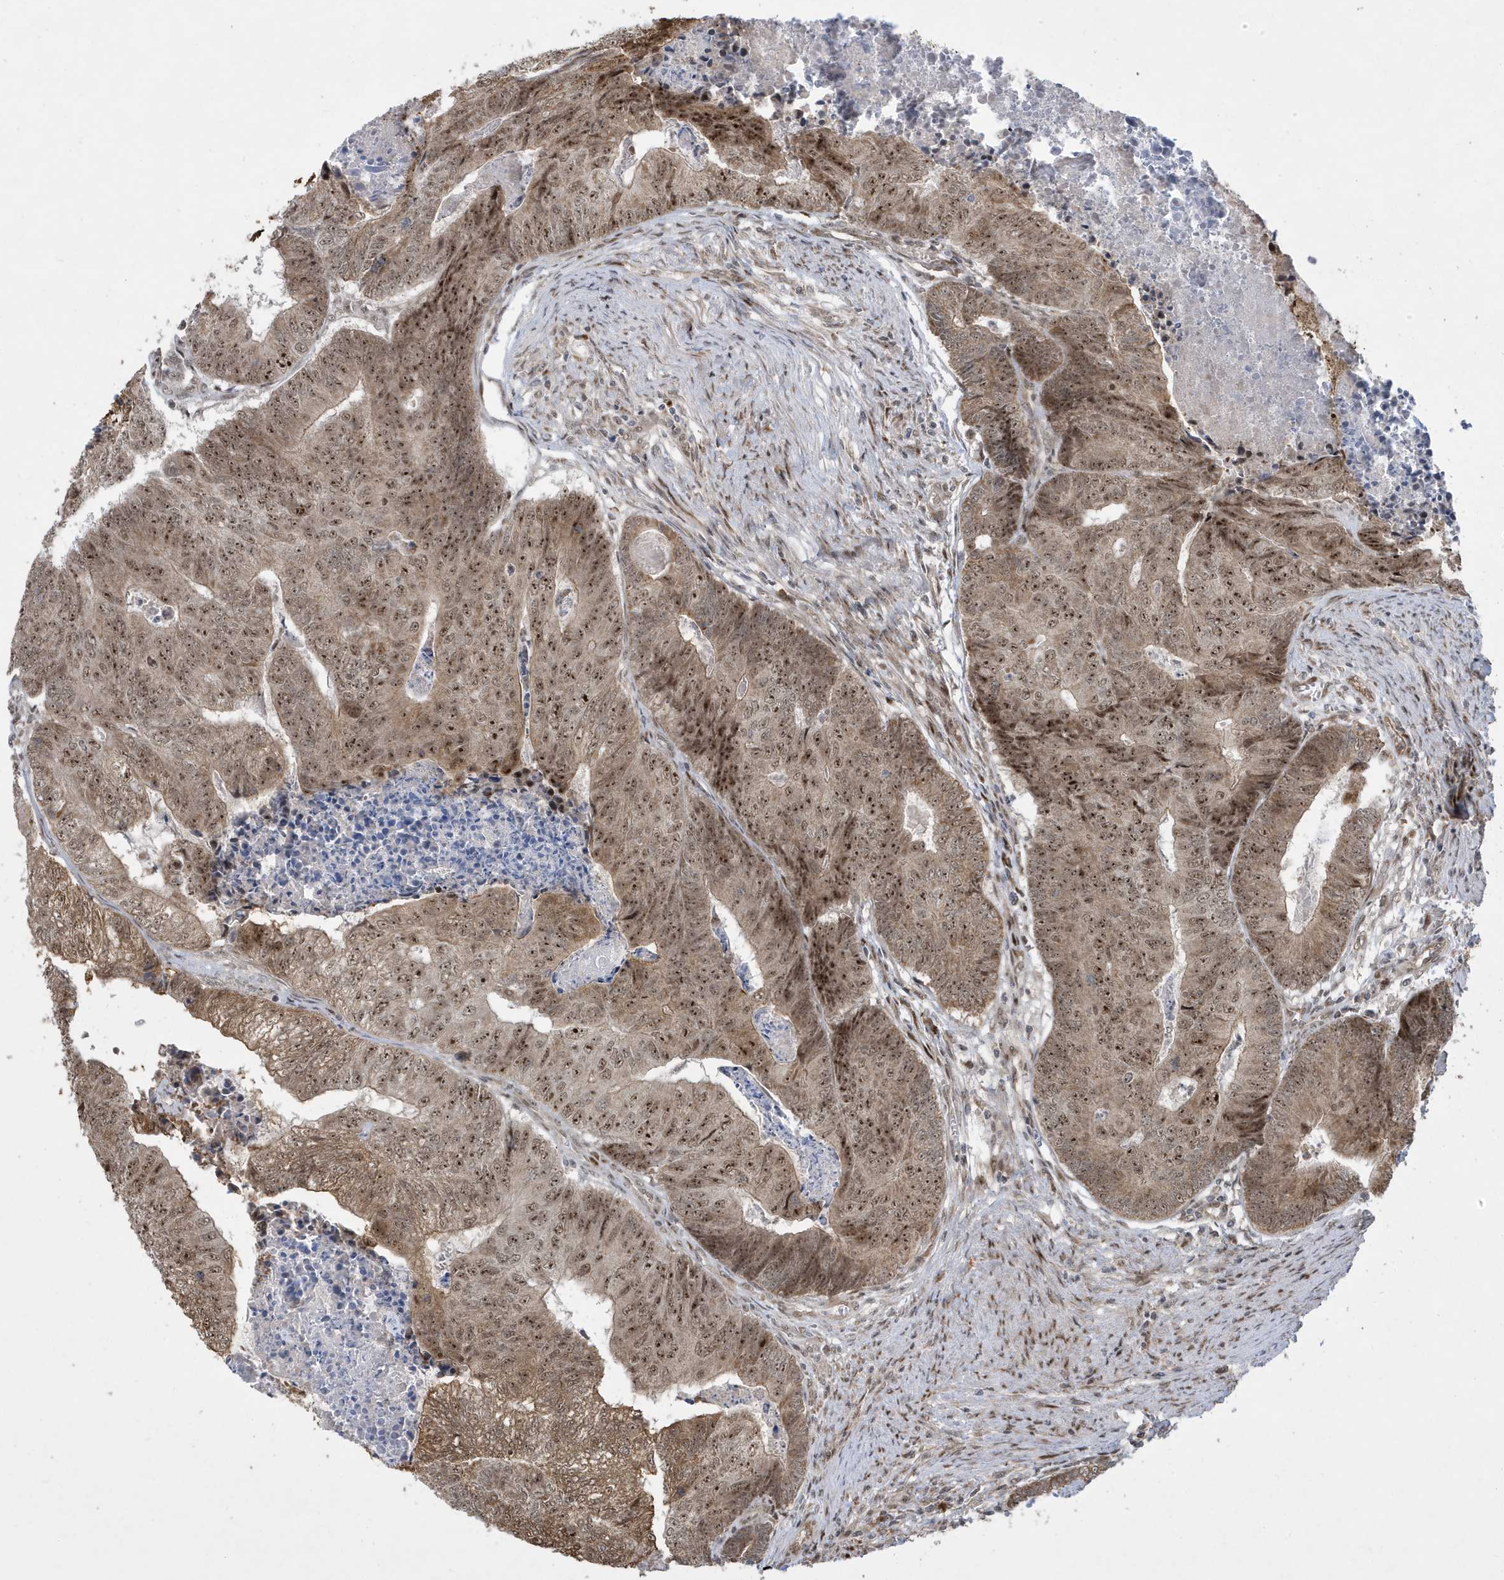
{"staining": {"intensity": "moderate", "quantity": ">75%", "location": "cytoplasmic/membranous,nuclear"}, "tissue": "colorectal cancer", "cell_type": "Tumor cells", "image_type": "cancer", "snomed": [{"axis": "morphology", "description": "Adenocarcinoma, NOS"}, {"axis": "topography", "description": "Colon"}], "caption": "Tumor cells reveal medium levels of moderate cytoplasmic/membranous and nuclear positivity in about >75% of cells in colorectal cancer (adenocarcinoma).", "gene": "FAM9B", "patient": {"sex": "female", "age": 67}}